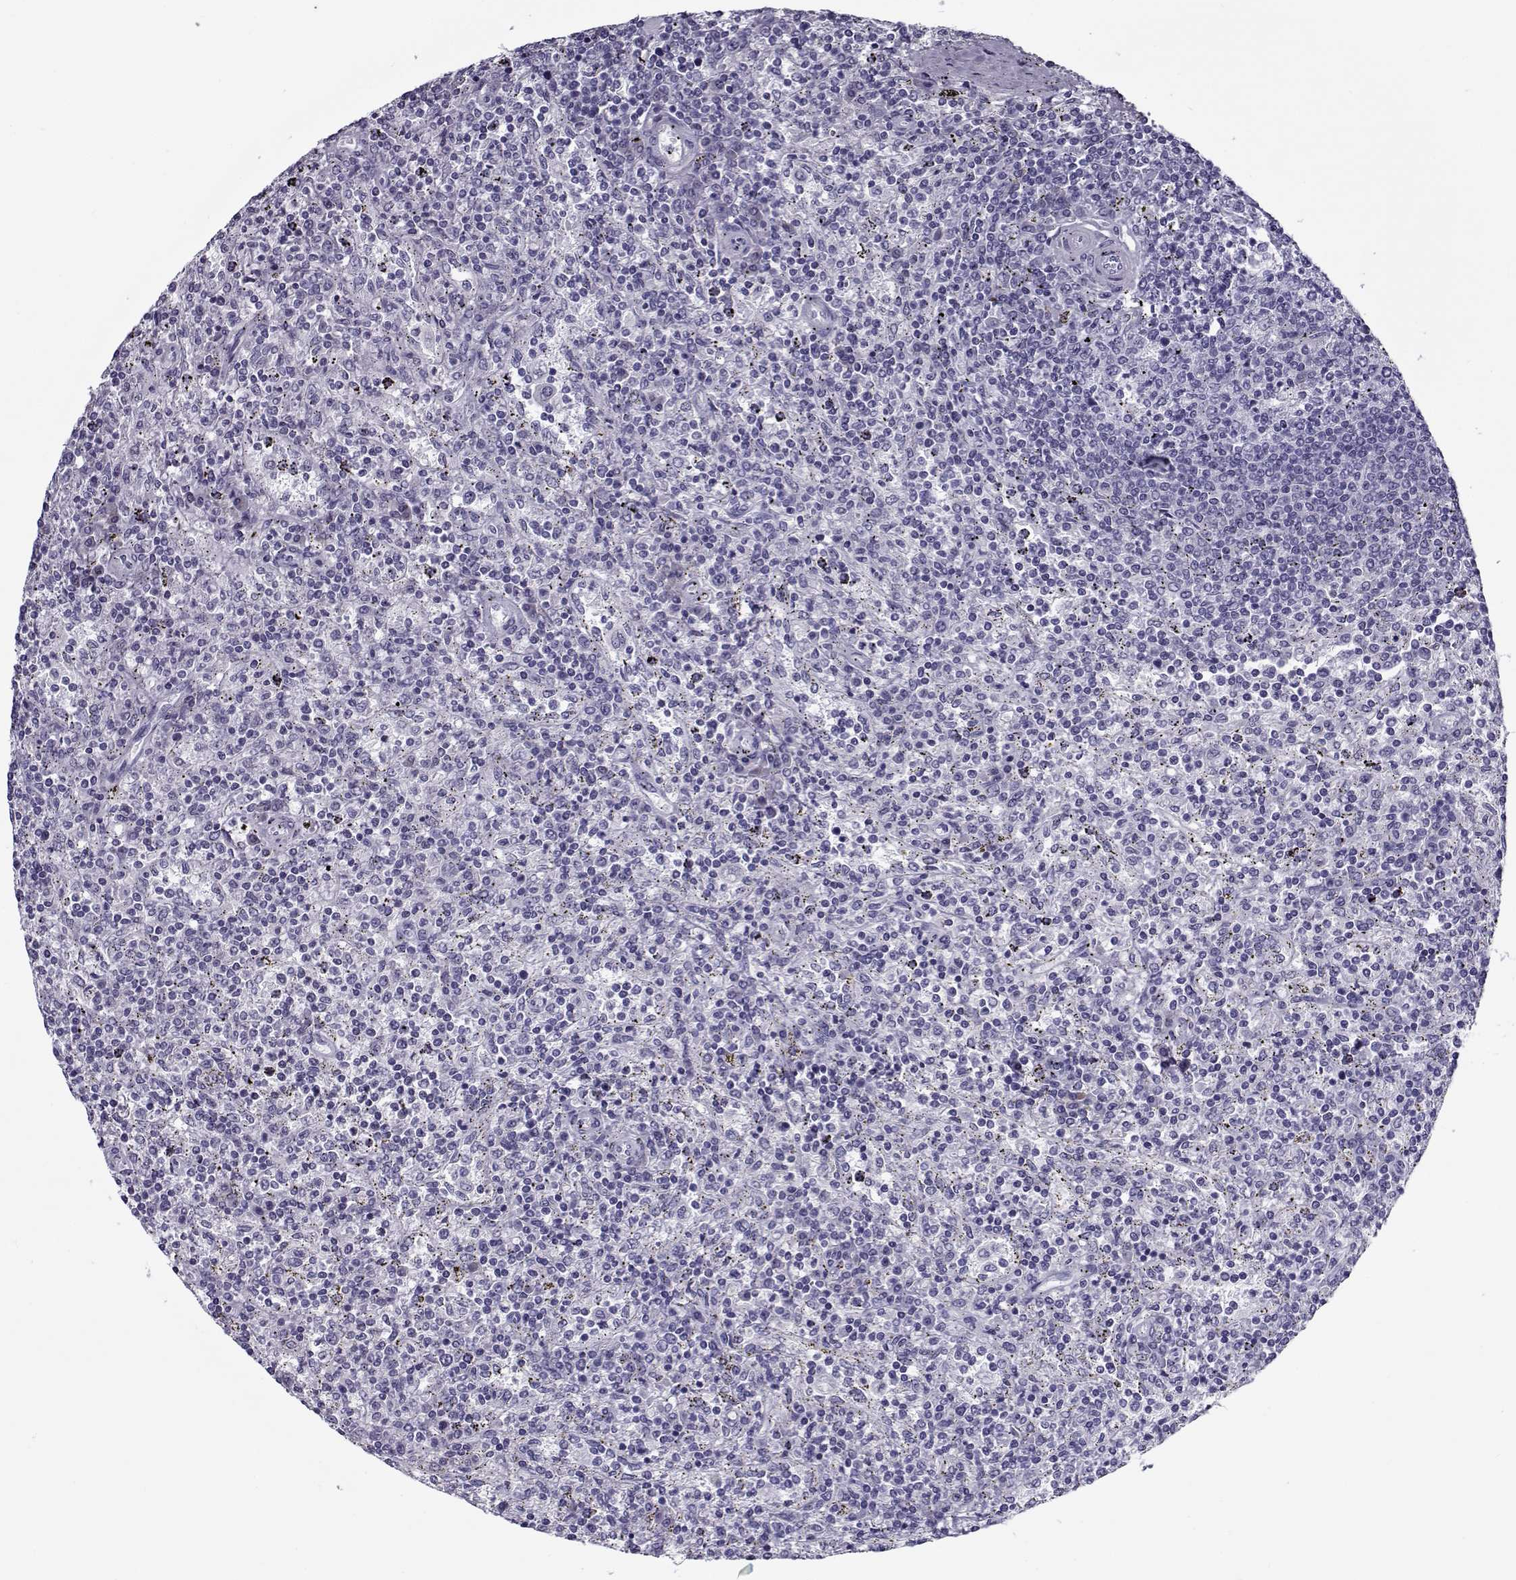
{"staining": {"intensity": "negative", "quantity": "none", "location": "none"}, "tissue": "lymphoma", "cell_type": "Tumor cells", "image_type": "cancer", "snomed": [{"axis": "morphology", "description": "Malignant lymphoma, non-Hodgkin's type, Low grade"}, {"axis": "topography", "description": "Spleen"}], "caption": "The immunohistochemistry micrograph has no significant staining in tumor cells of low-grade malignant lymphoma, non-Hodgkin's type tissue. (Brightfield microscopy of DAB immunohistochemistry (IHC) at high magnification).", "gene": "GAGE2A", "patient": {"sex": "male", "age": 62}}